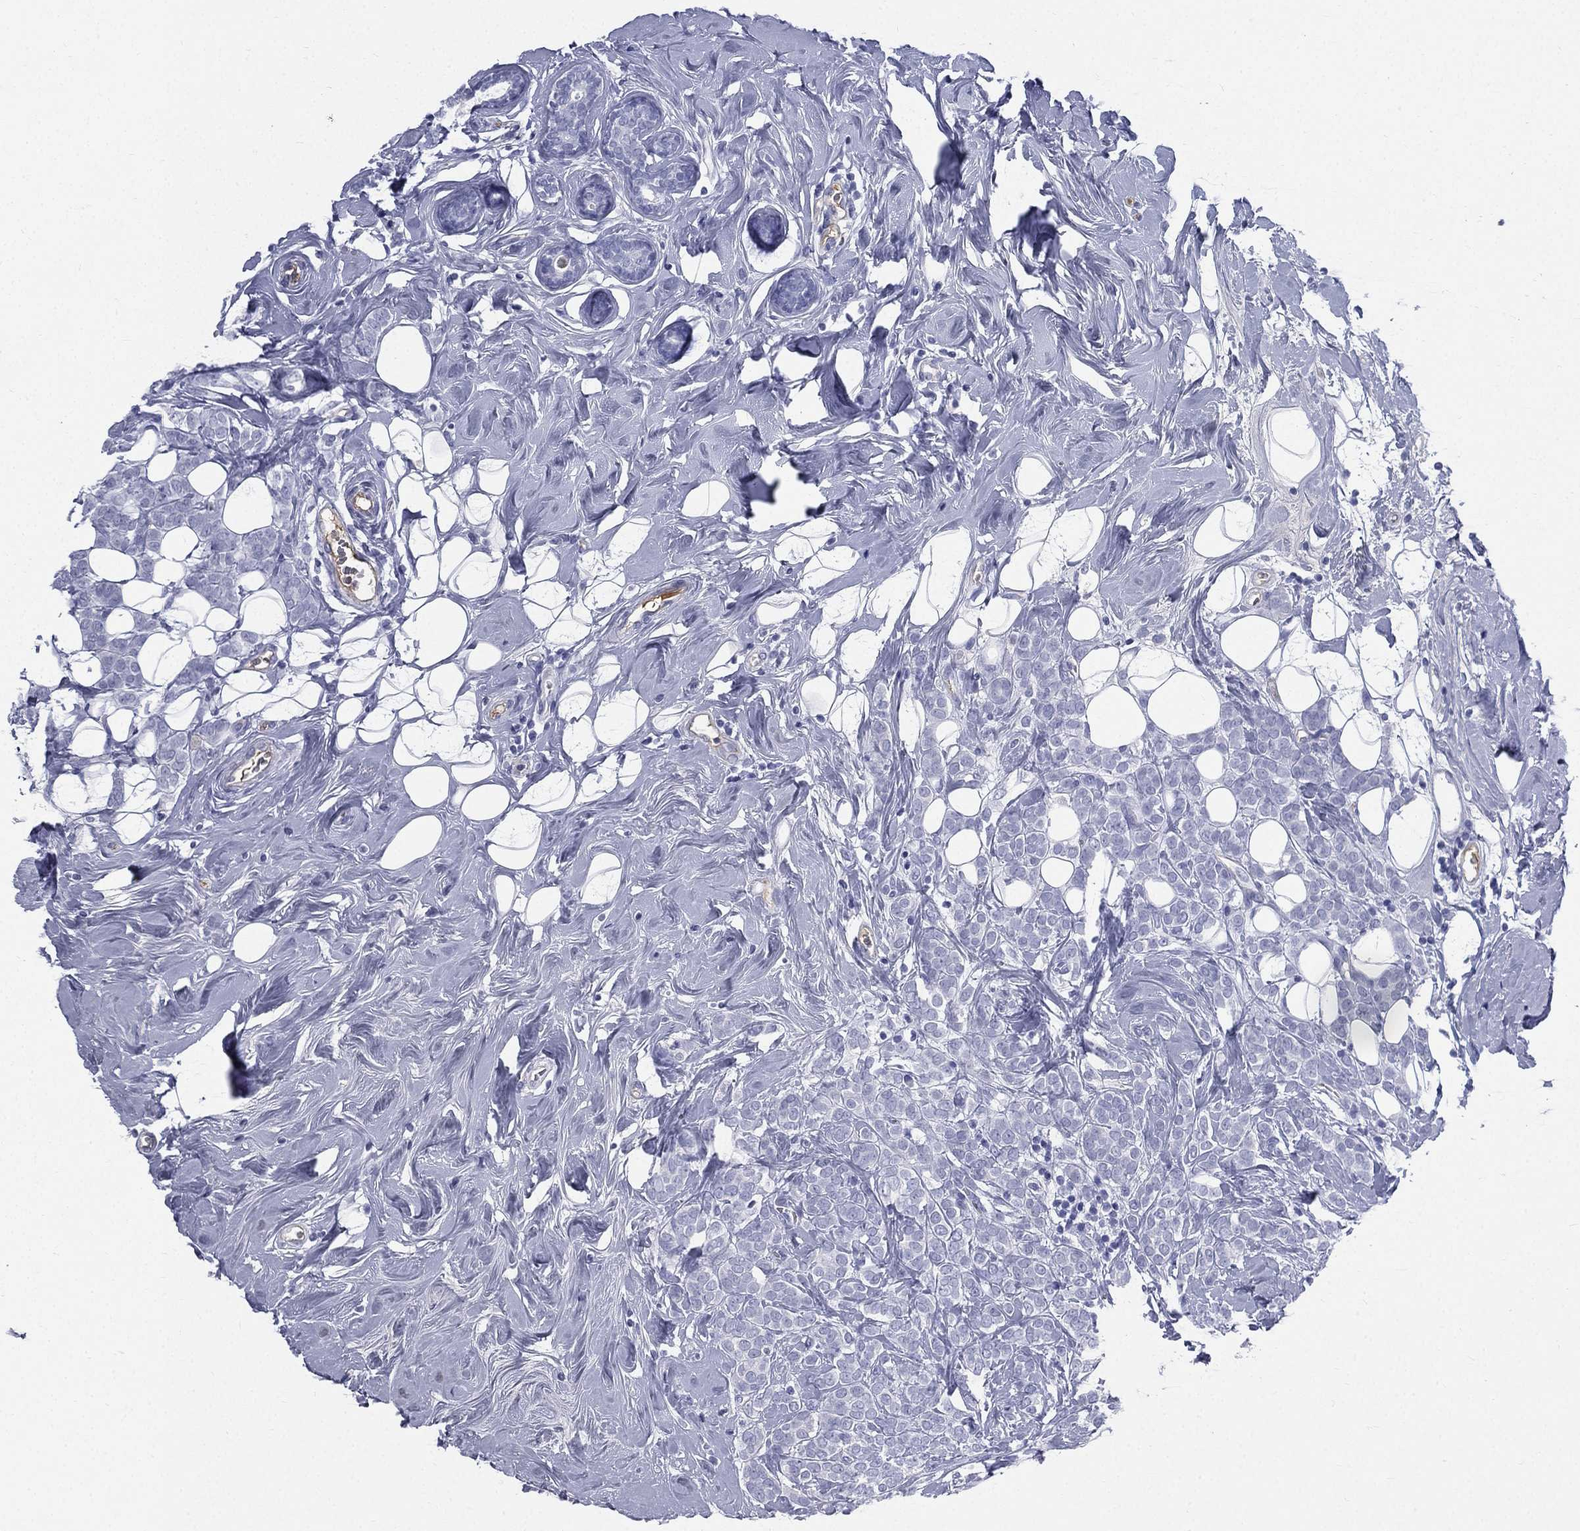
{"staining": {"intensity": "negative", "quantity": "none", "location": "none"}, "tissue": "breast cancer", "cell_type": "Tumor cells", "image_type": "cancer", "snomed": [{"axis": "morphology", "description": "Lobular carcinoma"}, {"axis": "topography", "description": "Breast"}], "caption": "Immunohistochemistry histopathology image of neoplastic tissue: breast cancer stained with DAB (3,3'-diaminobenzidine) reveals no significant protein positivity in tumor cells.", "gene": "HP", "patient": {"sex": "female", "age": 49}}